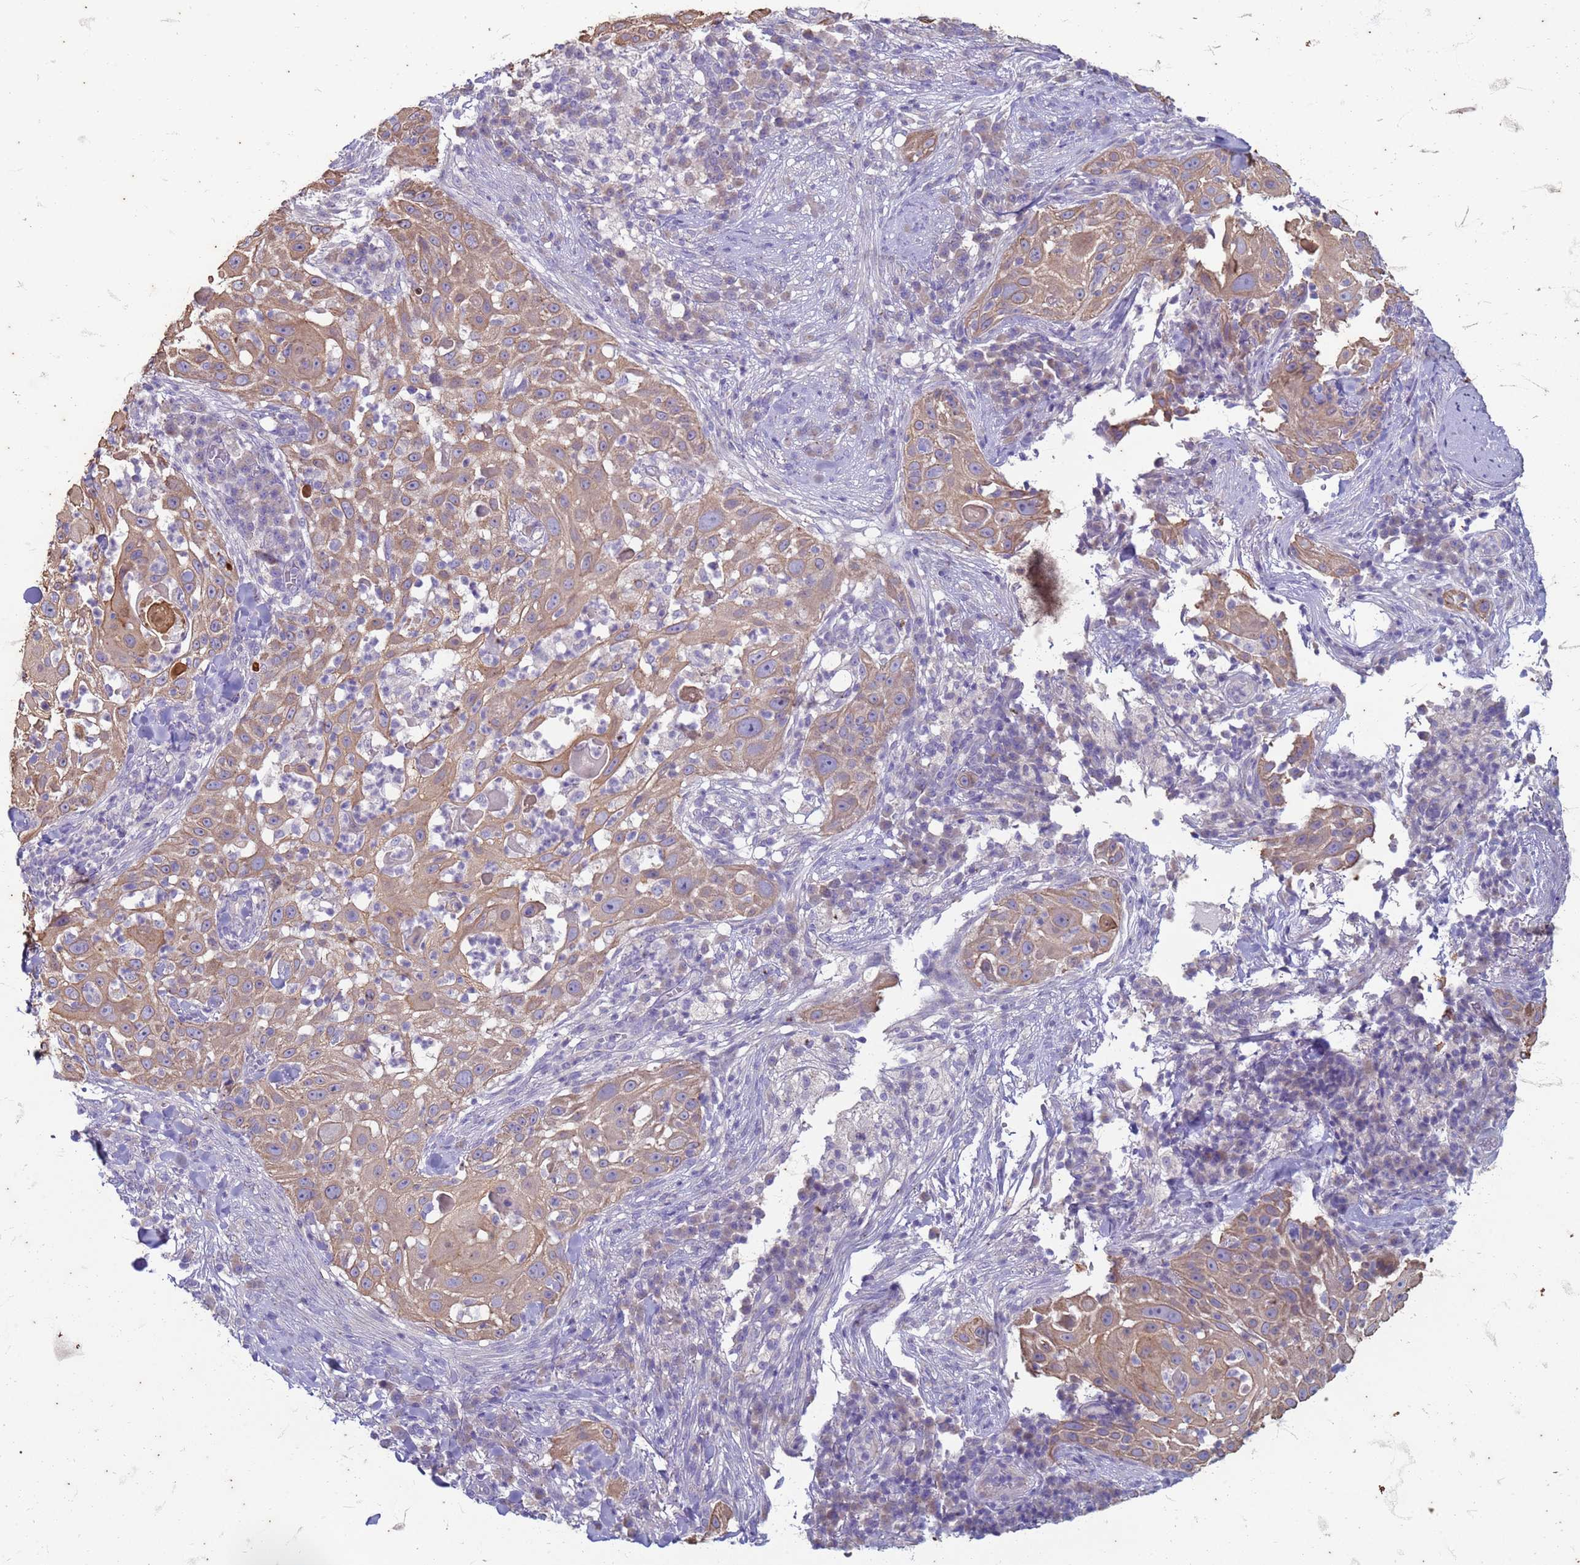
{"staining": {"intensity": "moderate", "quantity": "25%-75%", "location": "cytoplasmic/membranous"}, "tissue": "skin cancer", "cell_type": "Tumor cells", "image_type": "cancer", "snomed": [{"axis": "morphology", "description": "Squamous cell carcinoma, NOS"}, {"axis": "topography", "description": "Skin"}], "caption": "An IHC photomicrograph of tumor tissue is shown. Protein staining in brown labels moderate cytoplasmic/membranous positivity in skin squamous cell carcinoma within tumor cells. (brown staining indicates protein expression, while blue staining denotes nuclei).", "gene": "SUCO", "patient": {"sex": "female", "age": 44}}